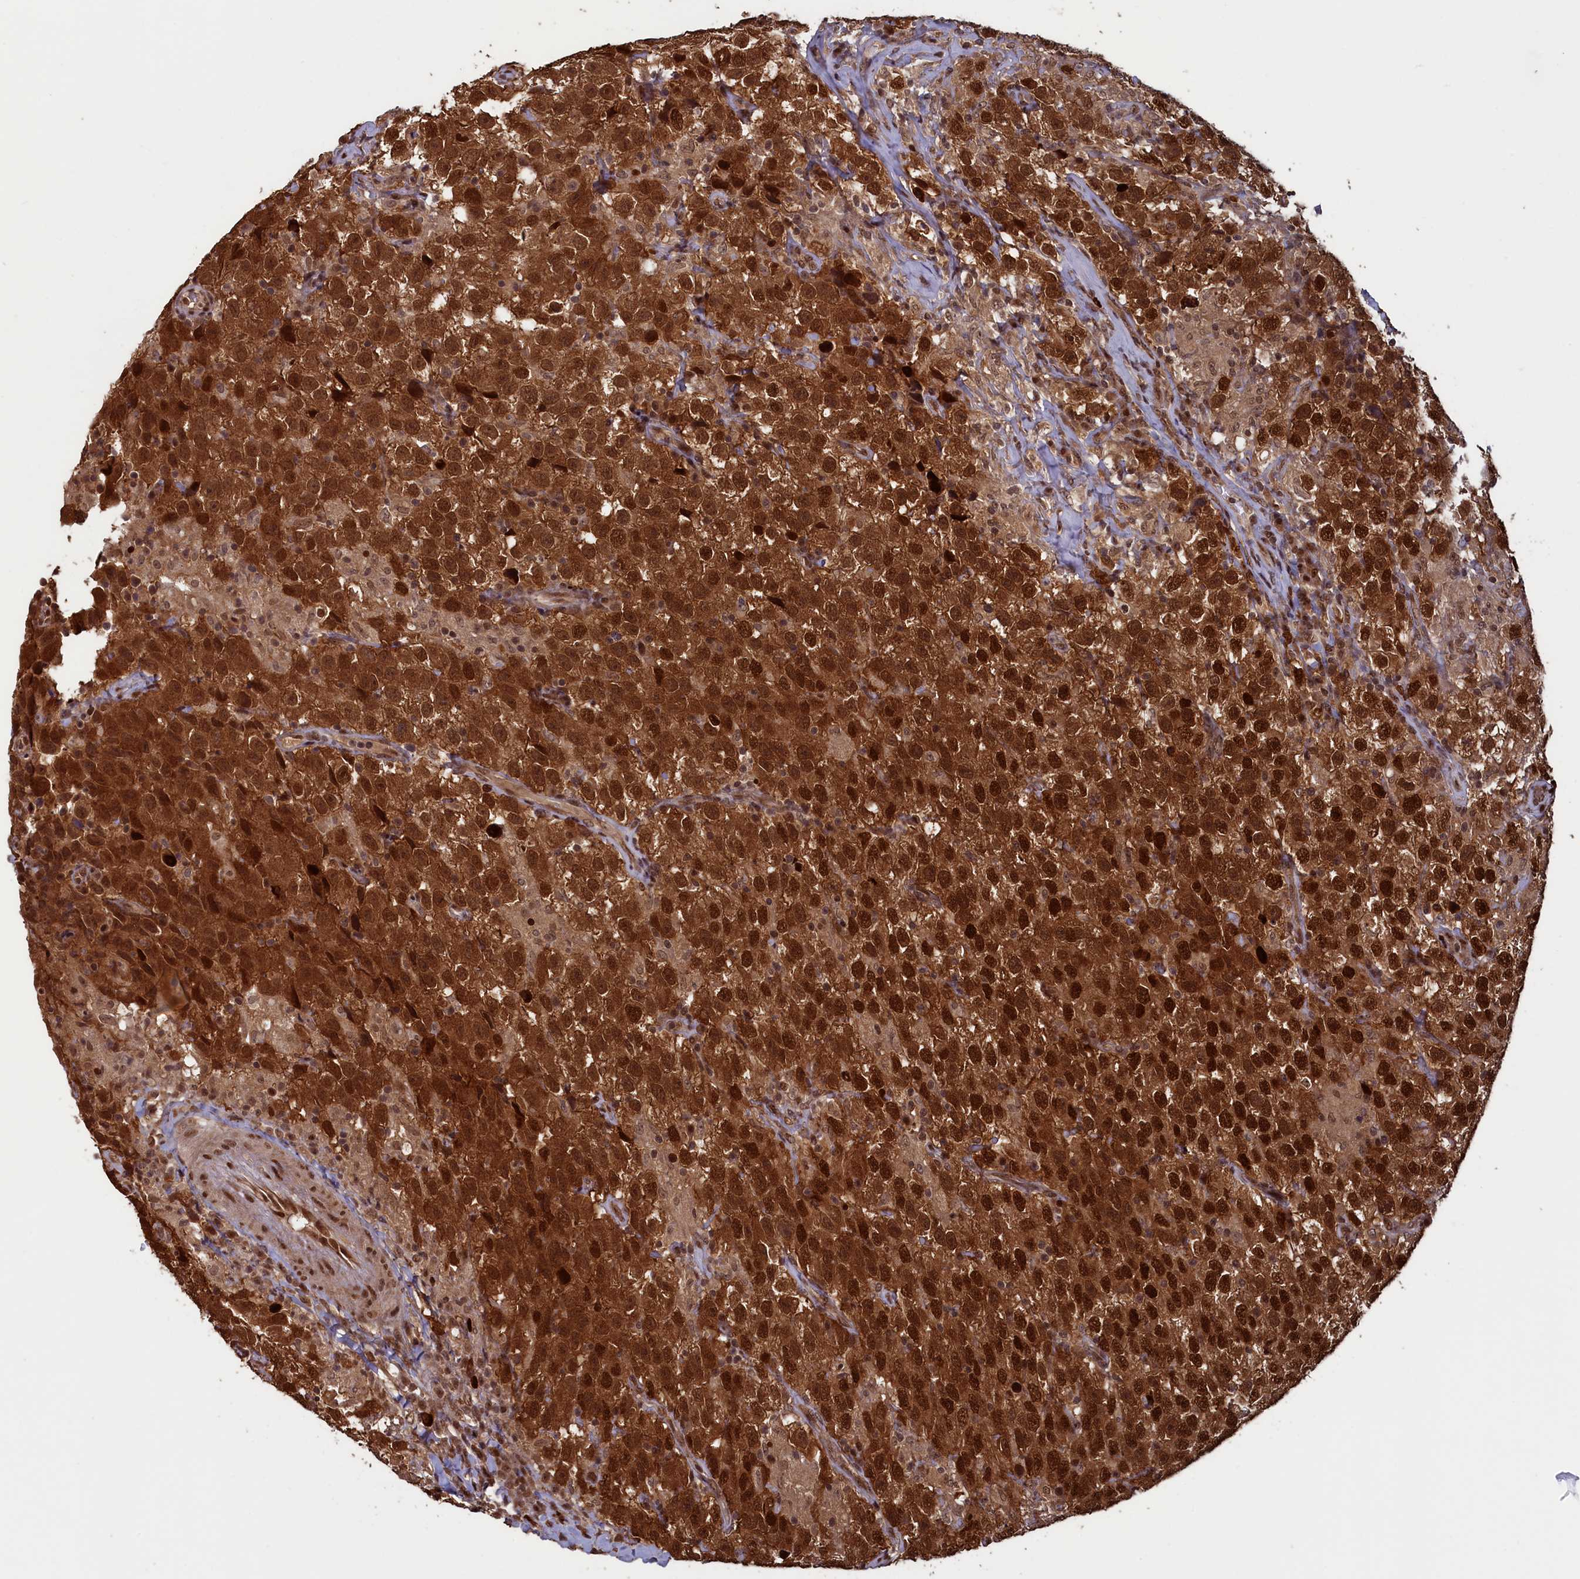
{"staining": {"intensity": "strong", "quantity": ">75%", "location": "cytoplasmic/membranous,nuclear"}, "tissue": "testis cancer", "cell_type": "Tumor cells", "image_type": "cancer", "snomed": [{"axis": "morphology", "description": "Seminoma, NOS"}, {"axis": "topography", "description": "Testis"}], "caption": "Testis cancer (seminoma) tissue shows strong cytoplasmic/membranous and nuclear staining in about >75% of tumor cells", "gene": "NAE1", "patient": {"sex": "male", "age": 41}}